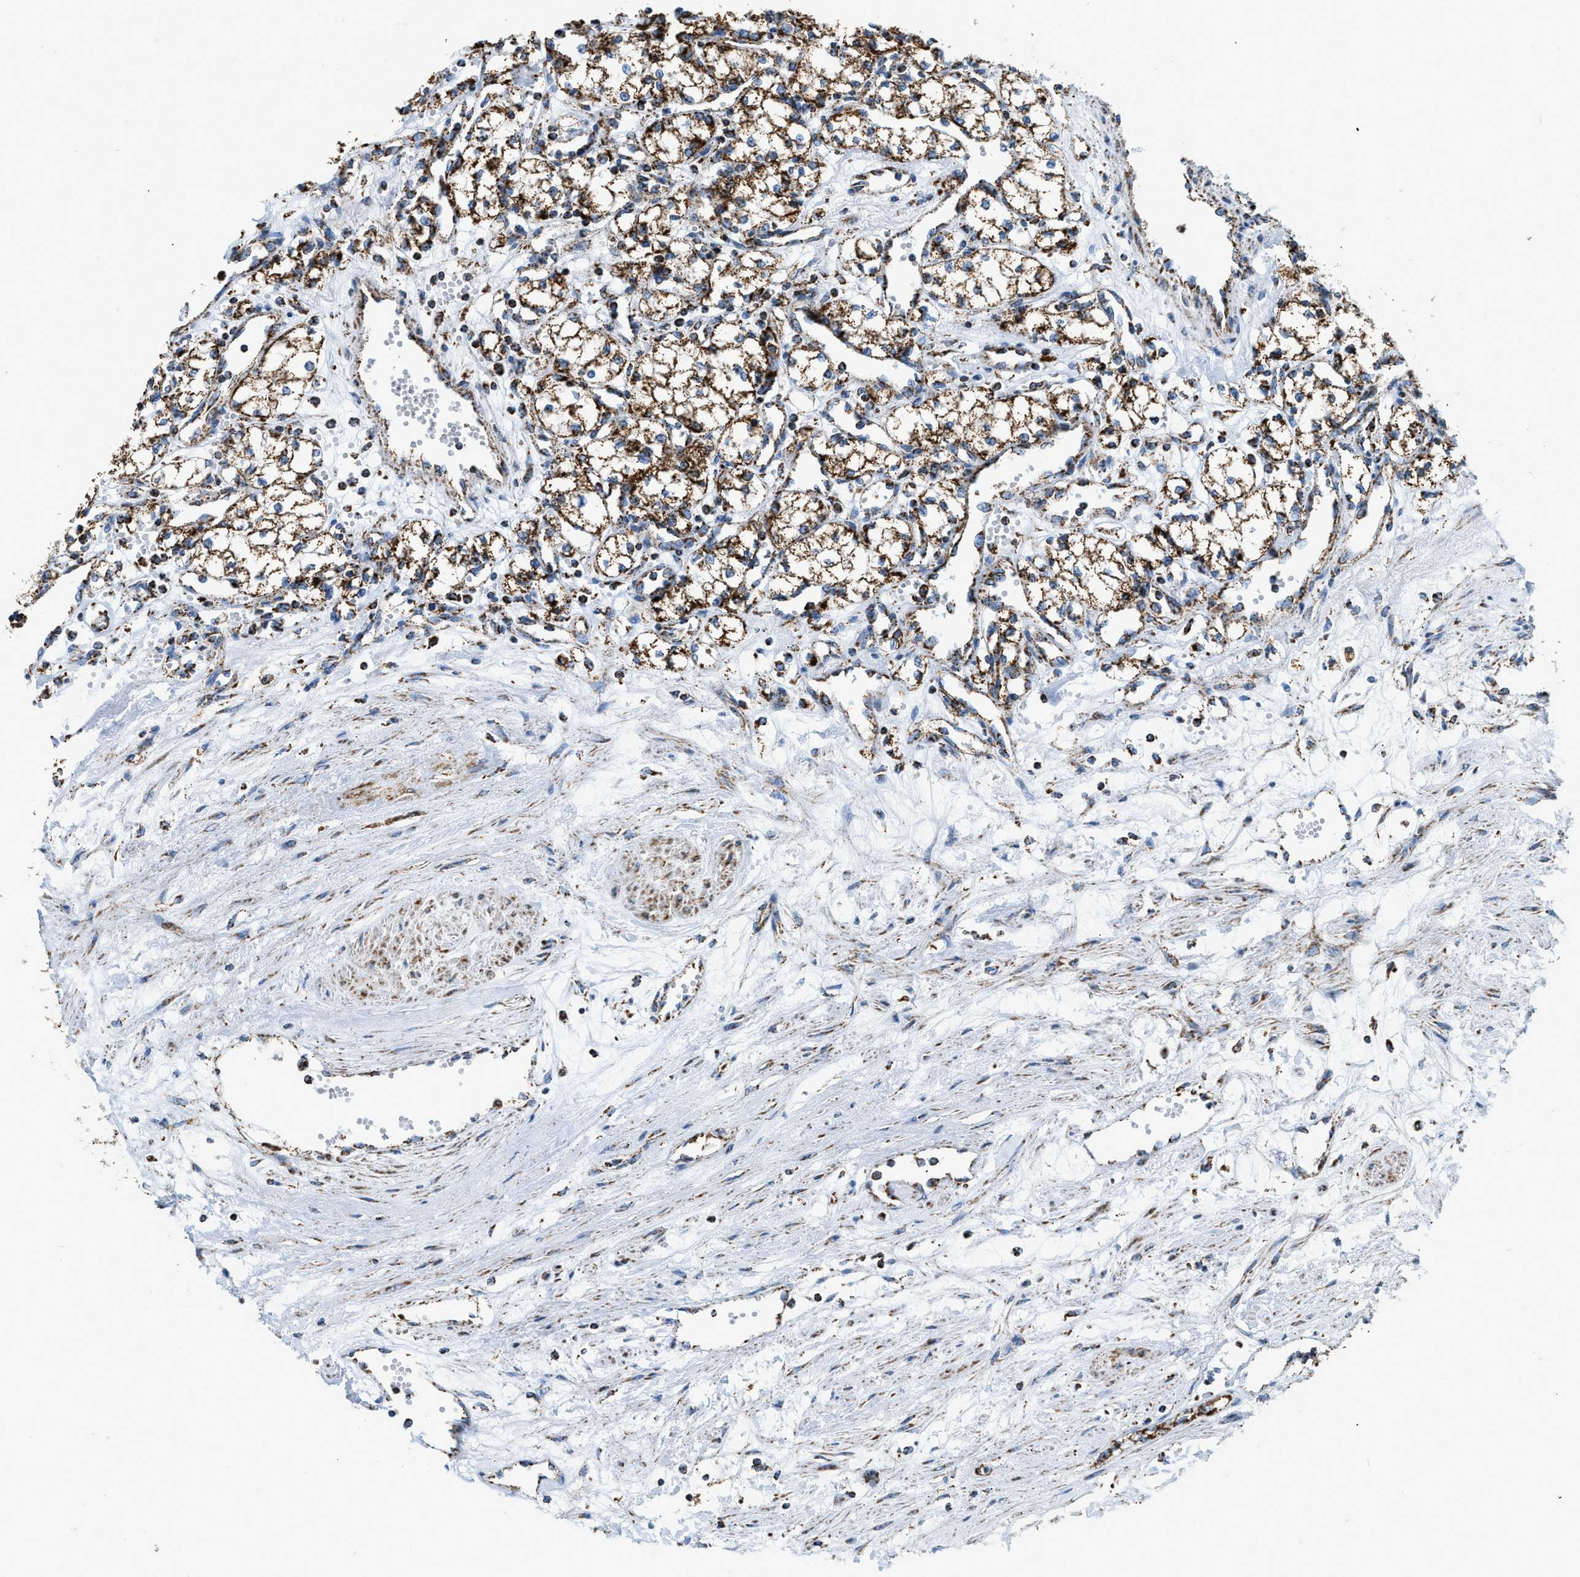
{"staining": {"intensity": "moderate", "quantity": ">75%", "location": "cytoplasmic/membranous"}, "tissue": "renal cancer", "cell_type": "Tumor cells", "image_type": "cancer", "snomed": [{"axis": "morphology", "description": "Adenocarcinoma, NOS"}, {"axis": "topography", "description": "Kidney"}], "caption": "About >75% of tumor cells in human renal adenocarcinoma show moderate cytoplasmic/membranous protein positivity as visualized by brown immunohistochemical staining.", "gene": "ETFB", "patient": {"sex": "male", "age": 59}}